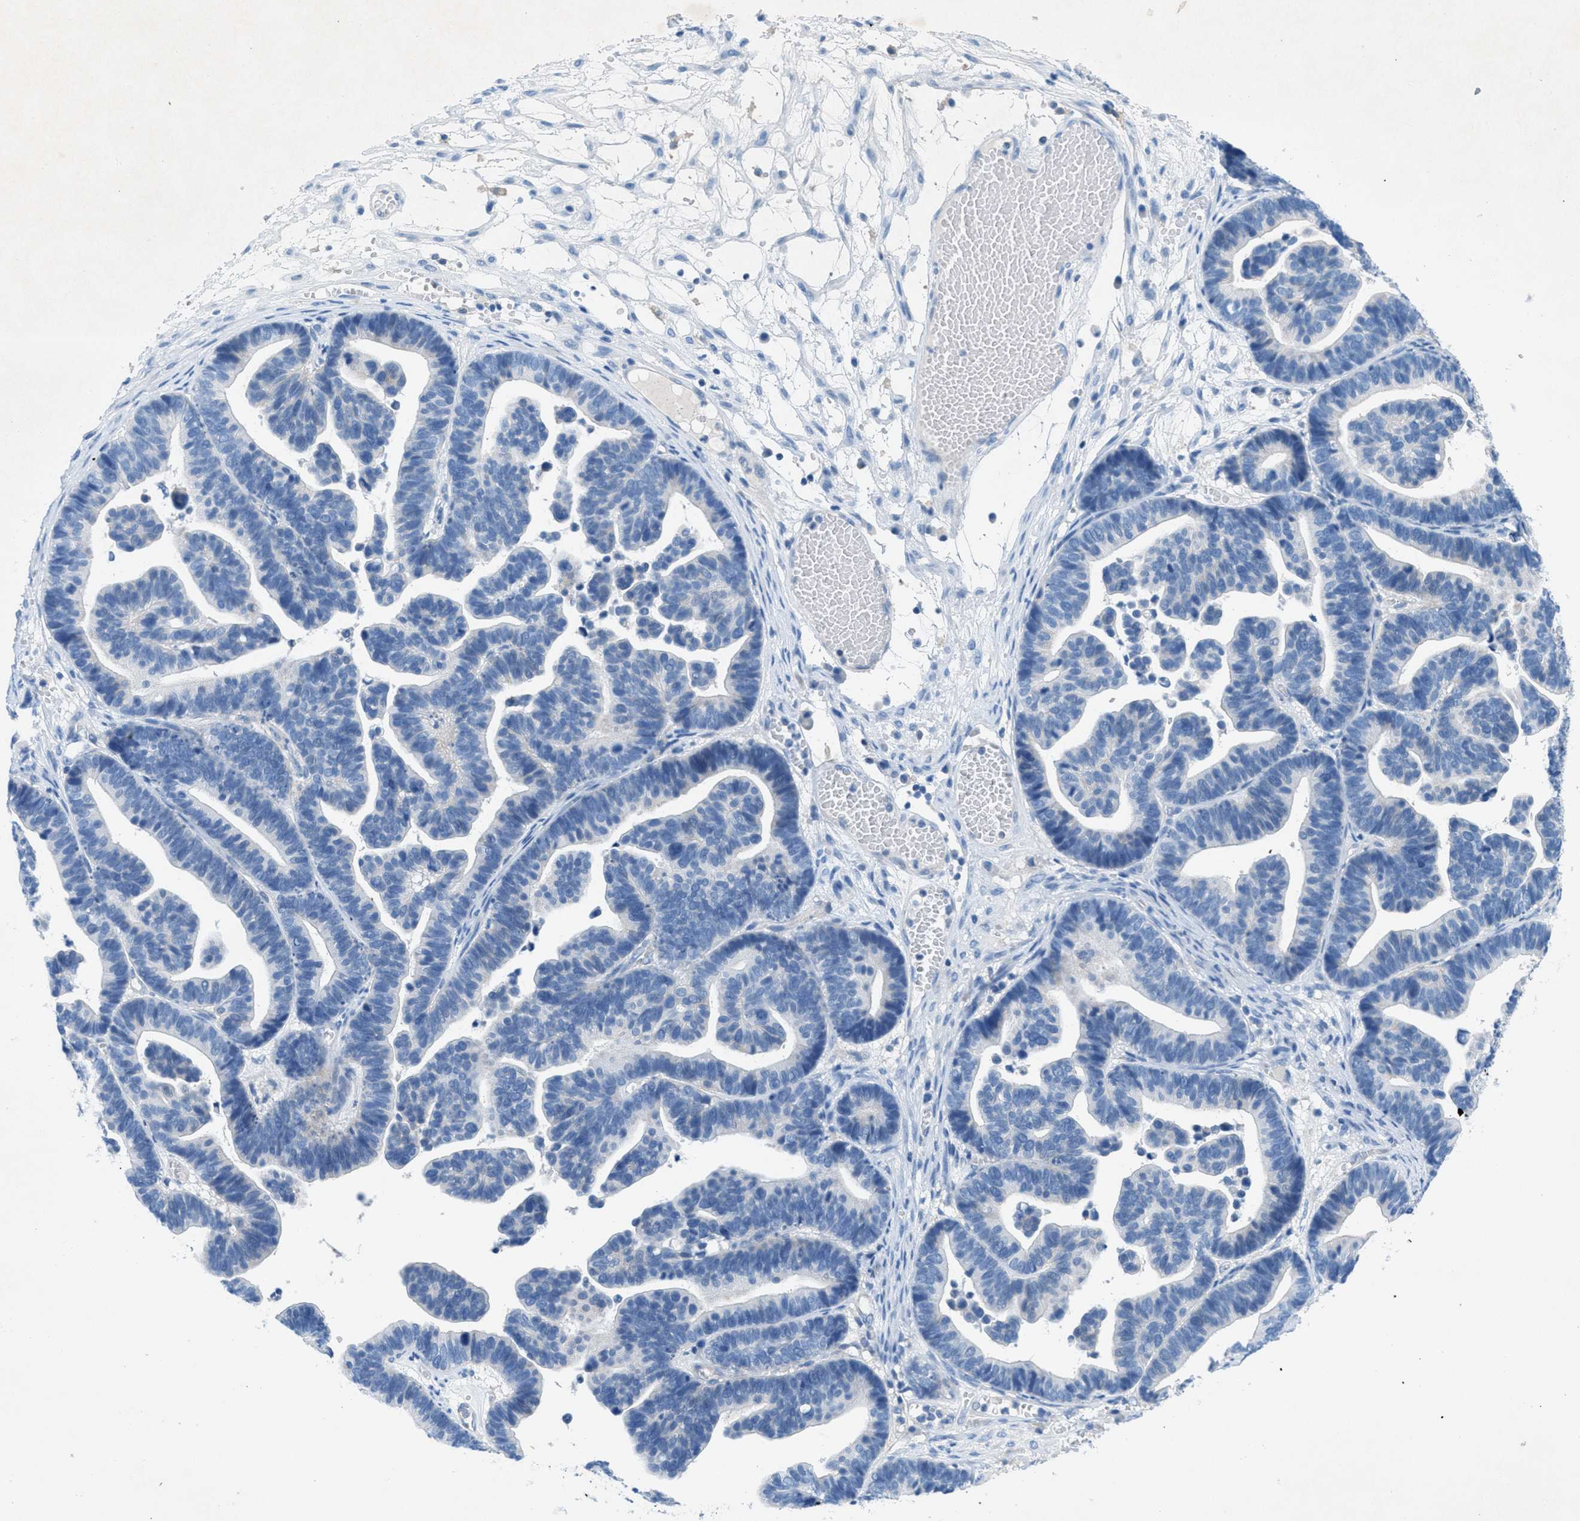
{"staining": {"intensity": "negative", "quantity": "none", "location": "none"}, "tissue": "ovarian cancer", "cell_type": "Tumor cells", "image_type": "cancer", "snomed": [{"axis": "morphology", "description": "Cystadenocarcinoma, serous, NOS"}, {"axis": "topography", "description": "Ovary"}], "caption": "Immunohistochemistry image of neoplastic tissue: human serous cystadenocarcinoma (ovarian) stained with DAB shows no significant protein staining in tumor cells.", "gene": "GALNT17", "patient": {"sex": "female", "age": 56}}